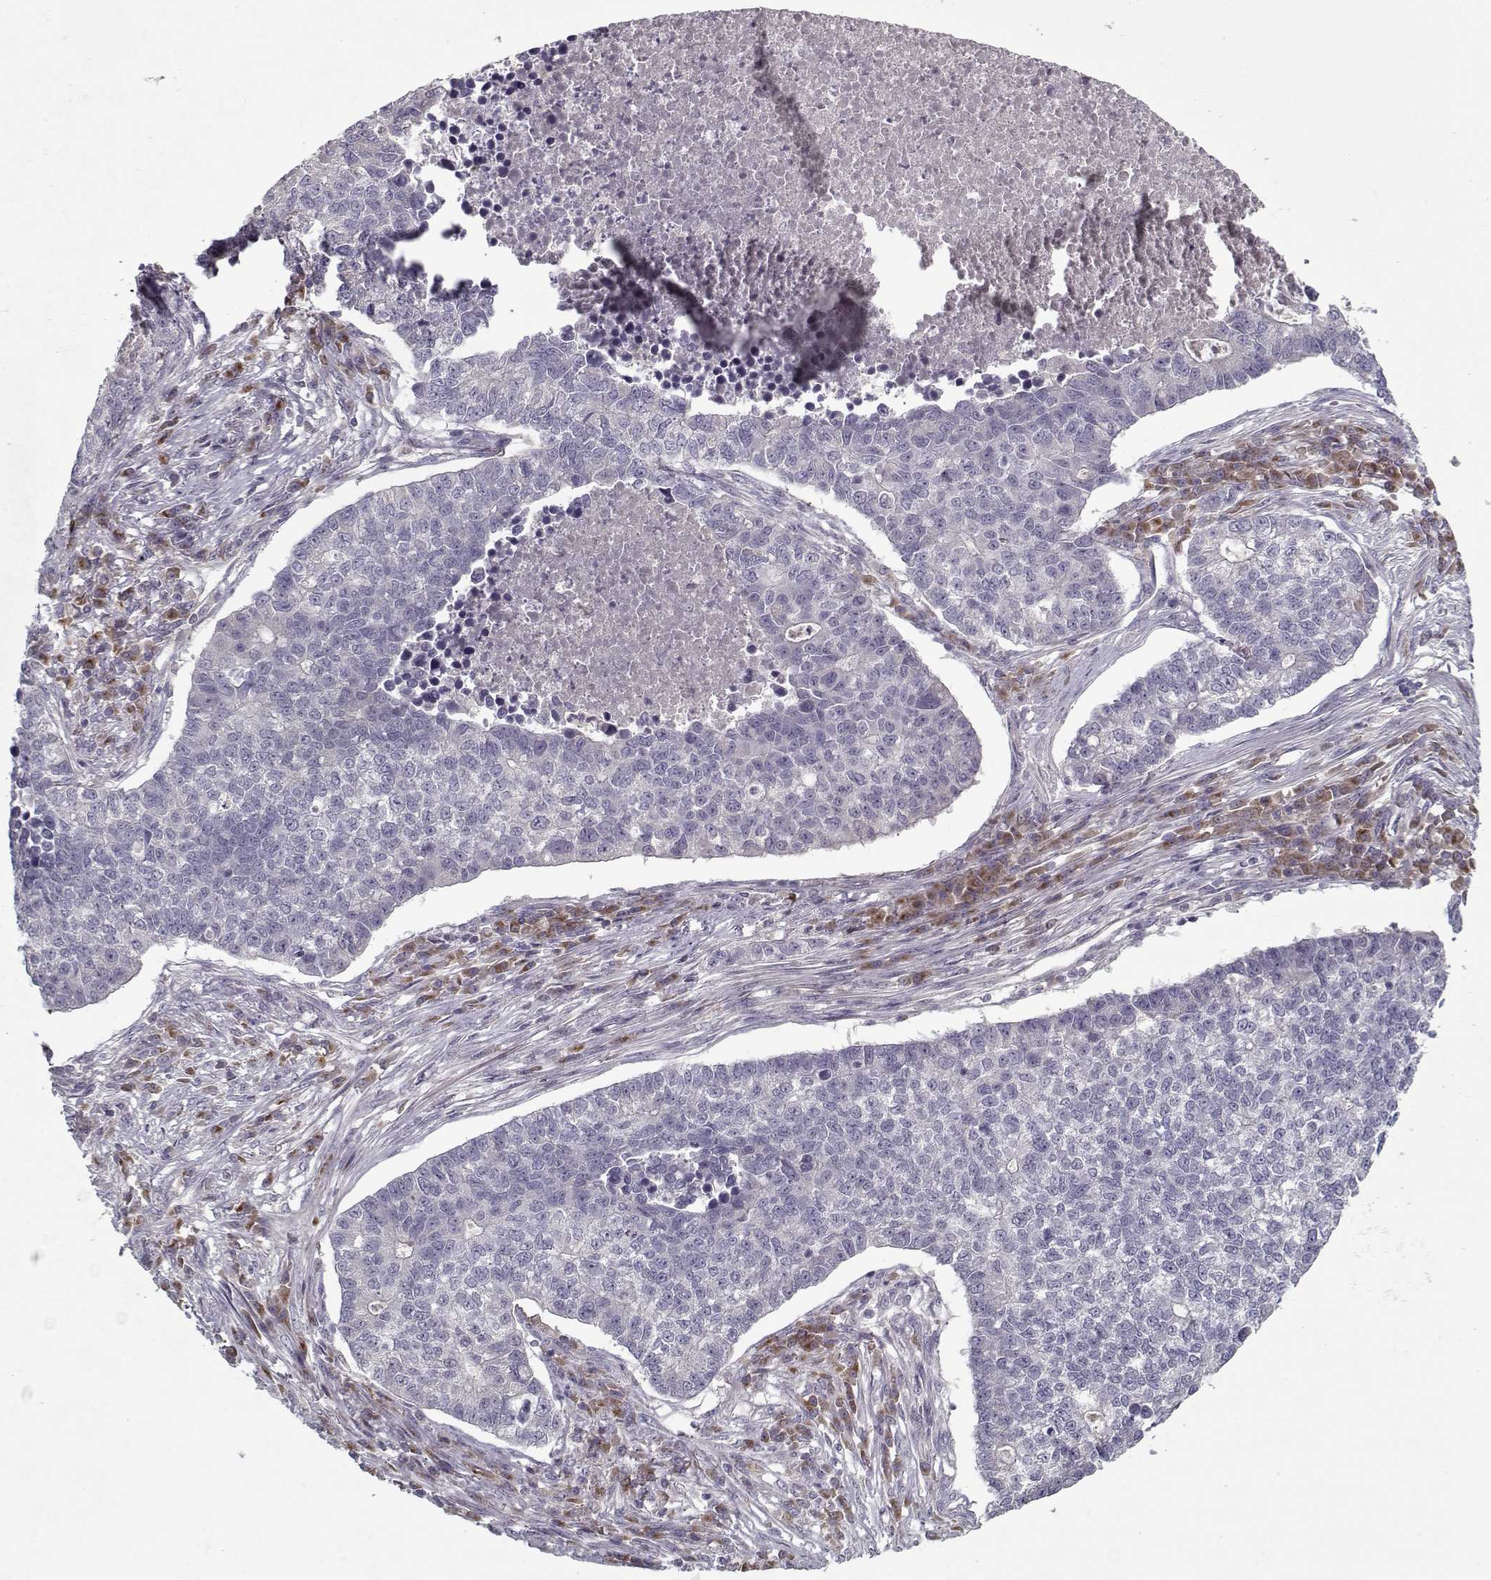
{"staining": {"intensity": "negative", "quantity": "none", "location": "none"}, "tissue": "lung cancer", "cell_type": "Tumor cells", "image_type": "cancer", "snomed": [{"axis": "morphology", "description": "Adenocarcinoma, NOS"}, {"axis": "topography", "description": "Lung"}], "caption": "Protein analysis of lung adenocarcinoma reveals no significant positivity in tumor cells.", "gene": "UNC13D", "patient": {"sex": "male", "age": 57}}